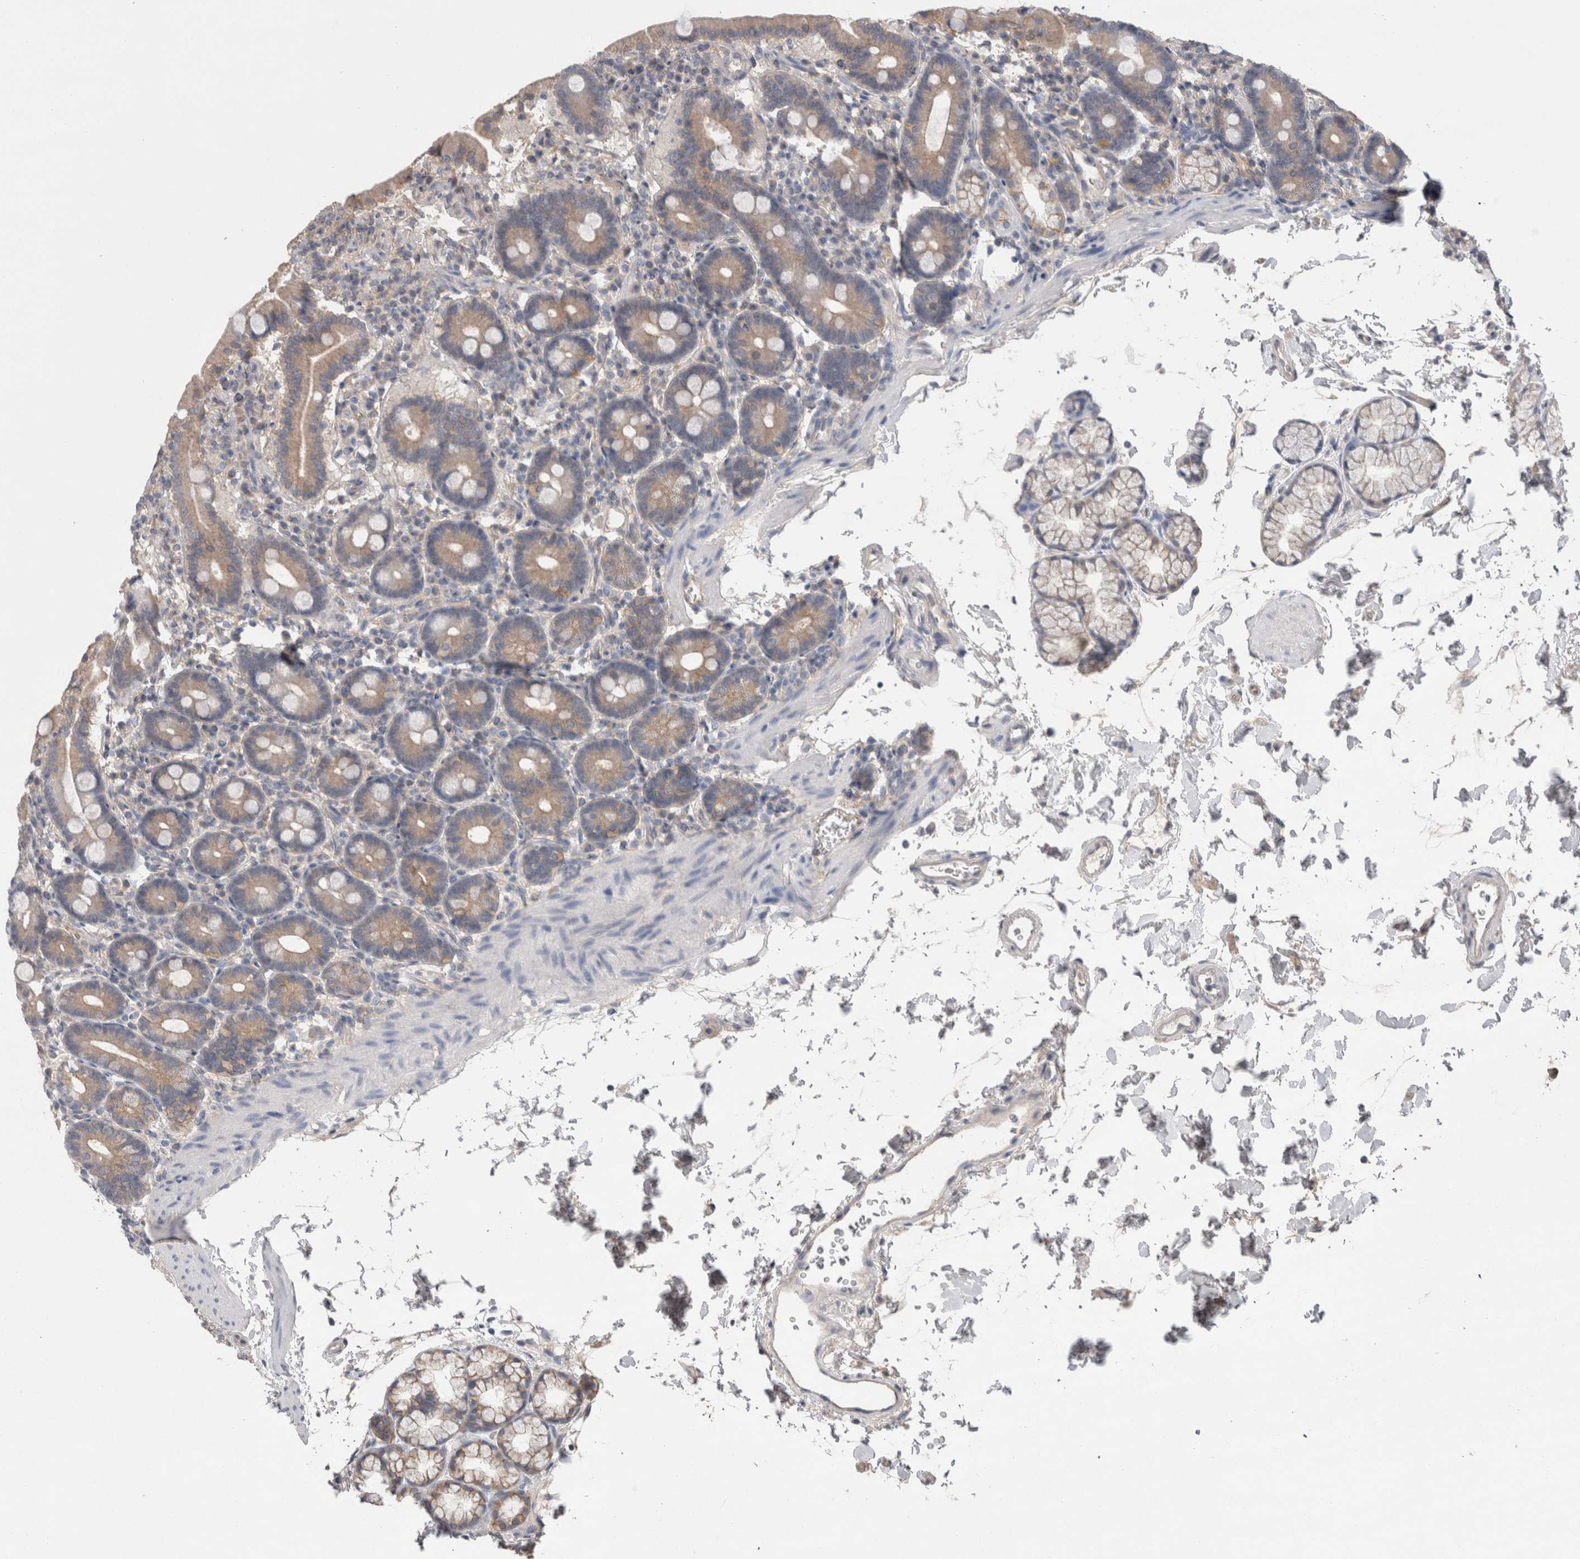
{"staining": {"intensity": "moderate", "quantity": ">75%", "location": "cytoplasmic/membranous"}, "tissue": "duodenum", "cell_type": "Glandular cells", "image_type": "normal", "snomed": [{"axis": "morphology", "description": "Normal tissue, NOS"}, {"axis": "topography", "description": "Duodenum"}], "caption": "This histopathology image displays benign duodenum stained with IHC to label a protein in brown. The cytoplasmic/membranous of glandular cells show moderate positivity for the protein. Nuclei are counter-stained blue.", "gene": "NECTIN2", "patient": {"sex": "male", "age": 54}}